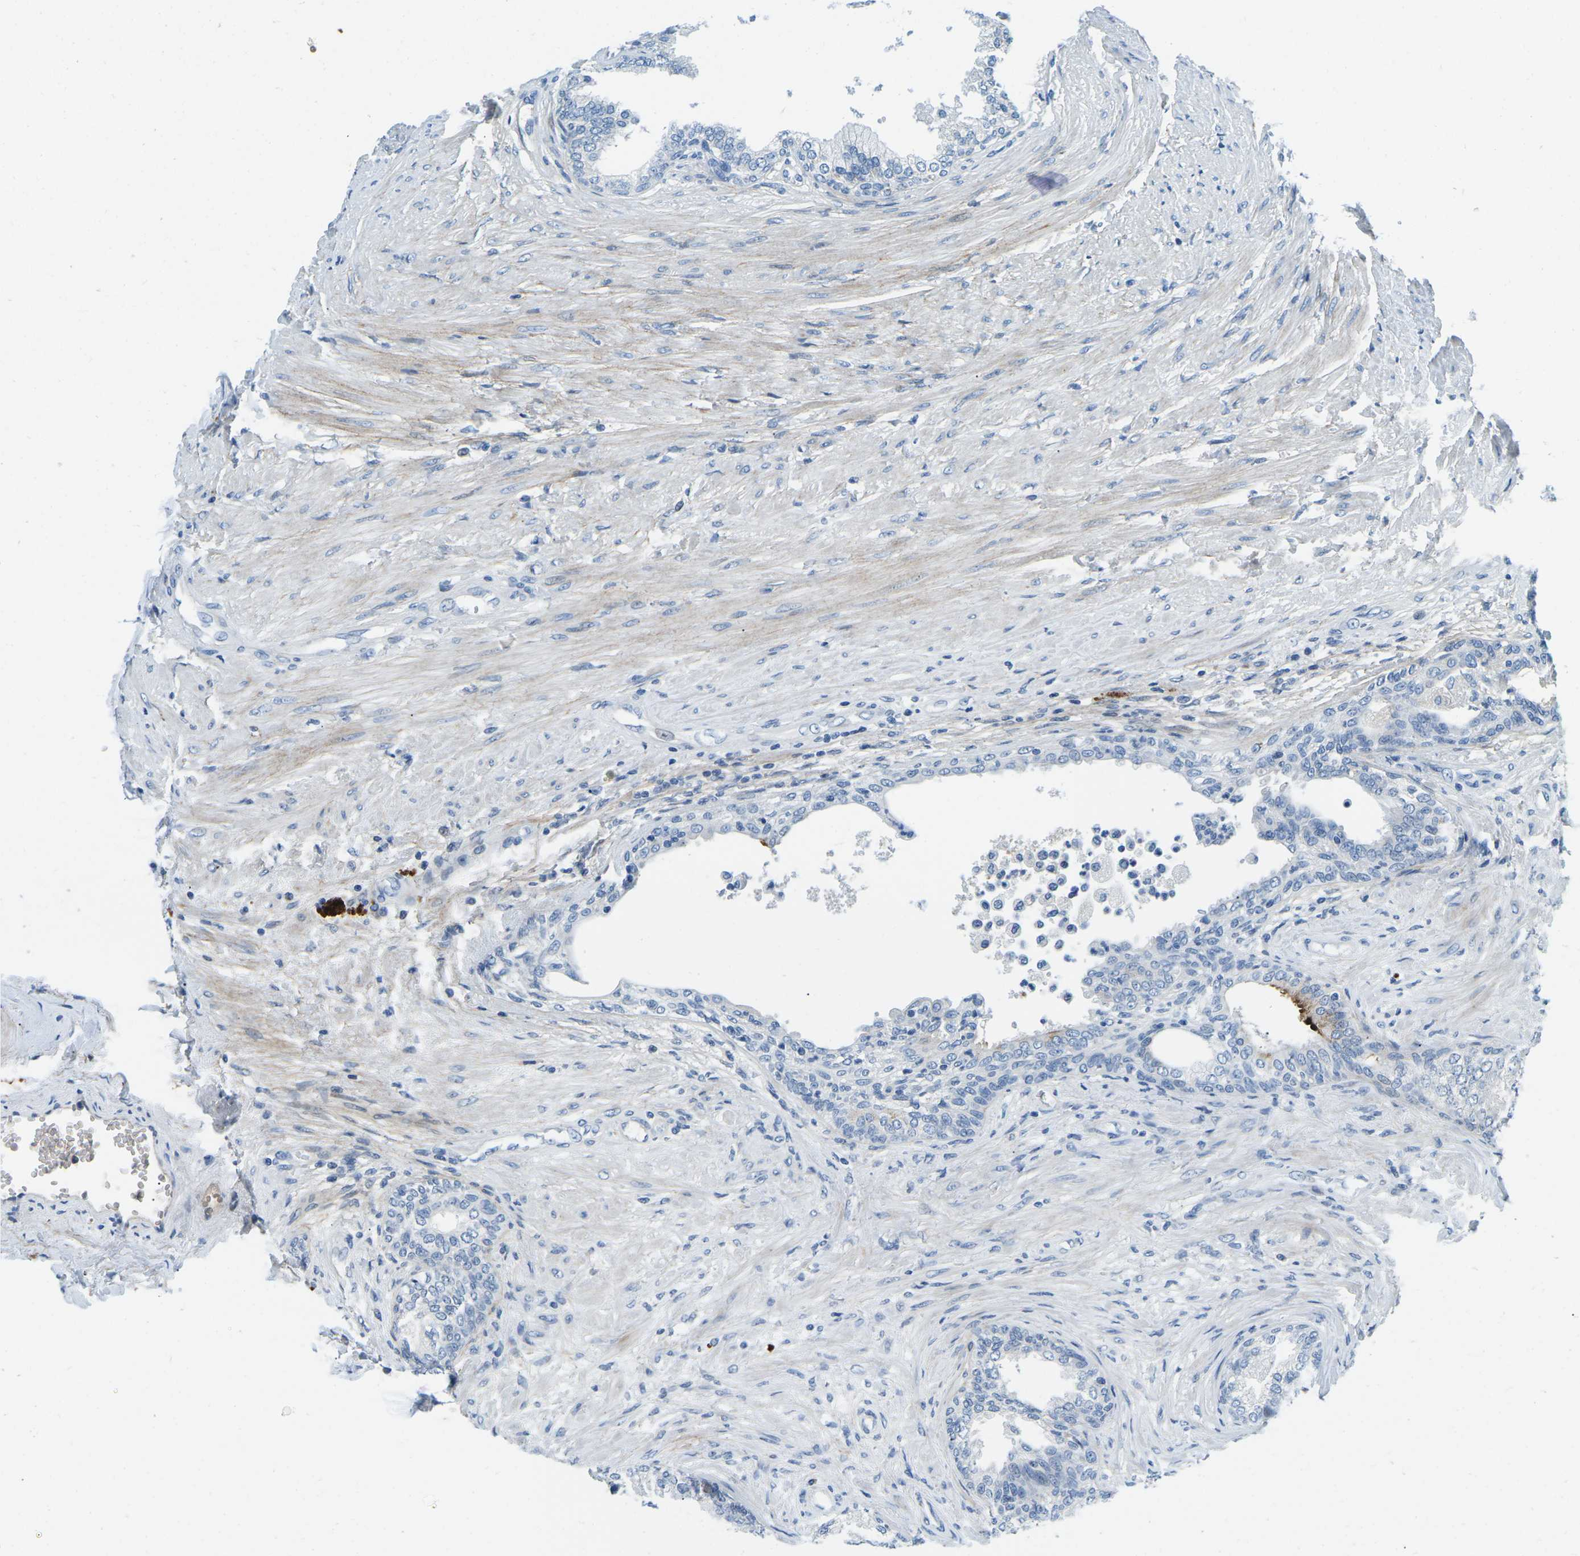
{"staining": {"intensity": "strong", "quantity": "<25%", "location": "cytoplasmic/membranous"}, "tissue": "prostate", "cell_type": "Glandular cells", "image_type": "normal", "snomed": [{"axis": "morphology", "description": "Normal tissue, NOS"}, {"axis": "topography", "description": "Prostate"}], "caption": "Glandular cells exhibit medium levels of strong cytoplasmic/membranous staining in about <25% of cells in unremarkable human prostate.", "gene": "CFB", "patient": {"sex": "male", "age": 76}}